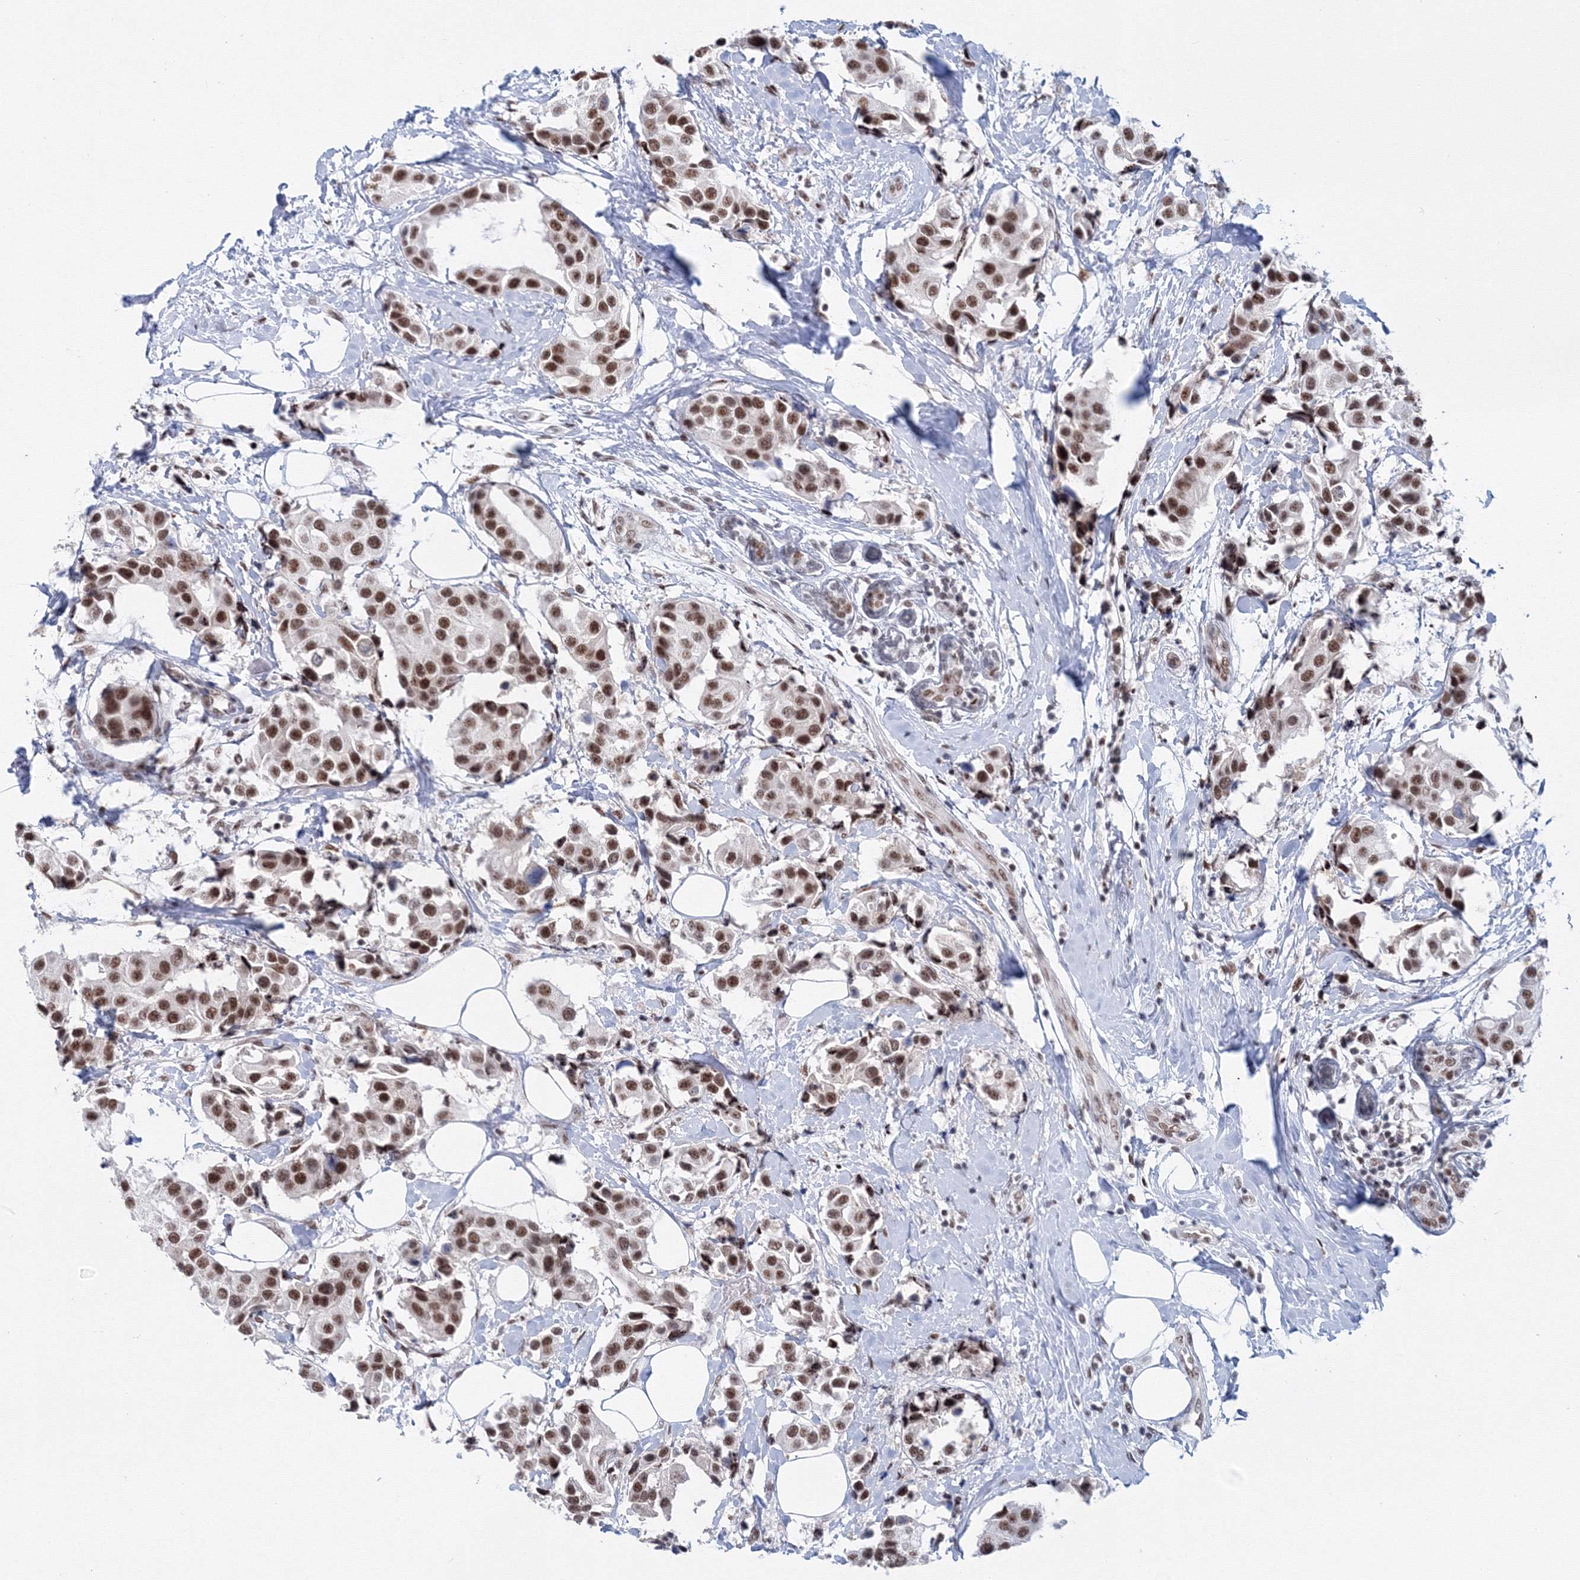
{"staining": {"intensity": "strong", "quantity": ">75%", "location": "nuclear"}, "tissue": "breast cancer", "cell_type": "Tumor cells", "image_type": "cancer", "snomed": [{"axis": "morphology", "description": "Normal tissue, NOS"}, {"axis": "morphology", "description": "Duct carcinoma"}, {"axis": "topography", "description": "Breast"}], "caption": "This histopathology image exhibits breast cancer stained with immunohistochemistry (IHC) to label a protein in brown. The nuclear of tumor cells show strong positivity for the protein. Nuclei are counter-stained blue.", "gene": "SF3B6", "patient": {"sex": "female", "age": 39}}